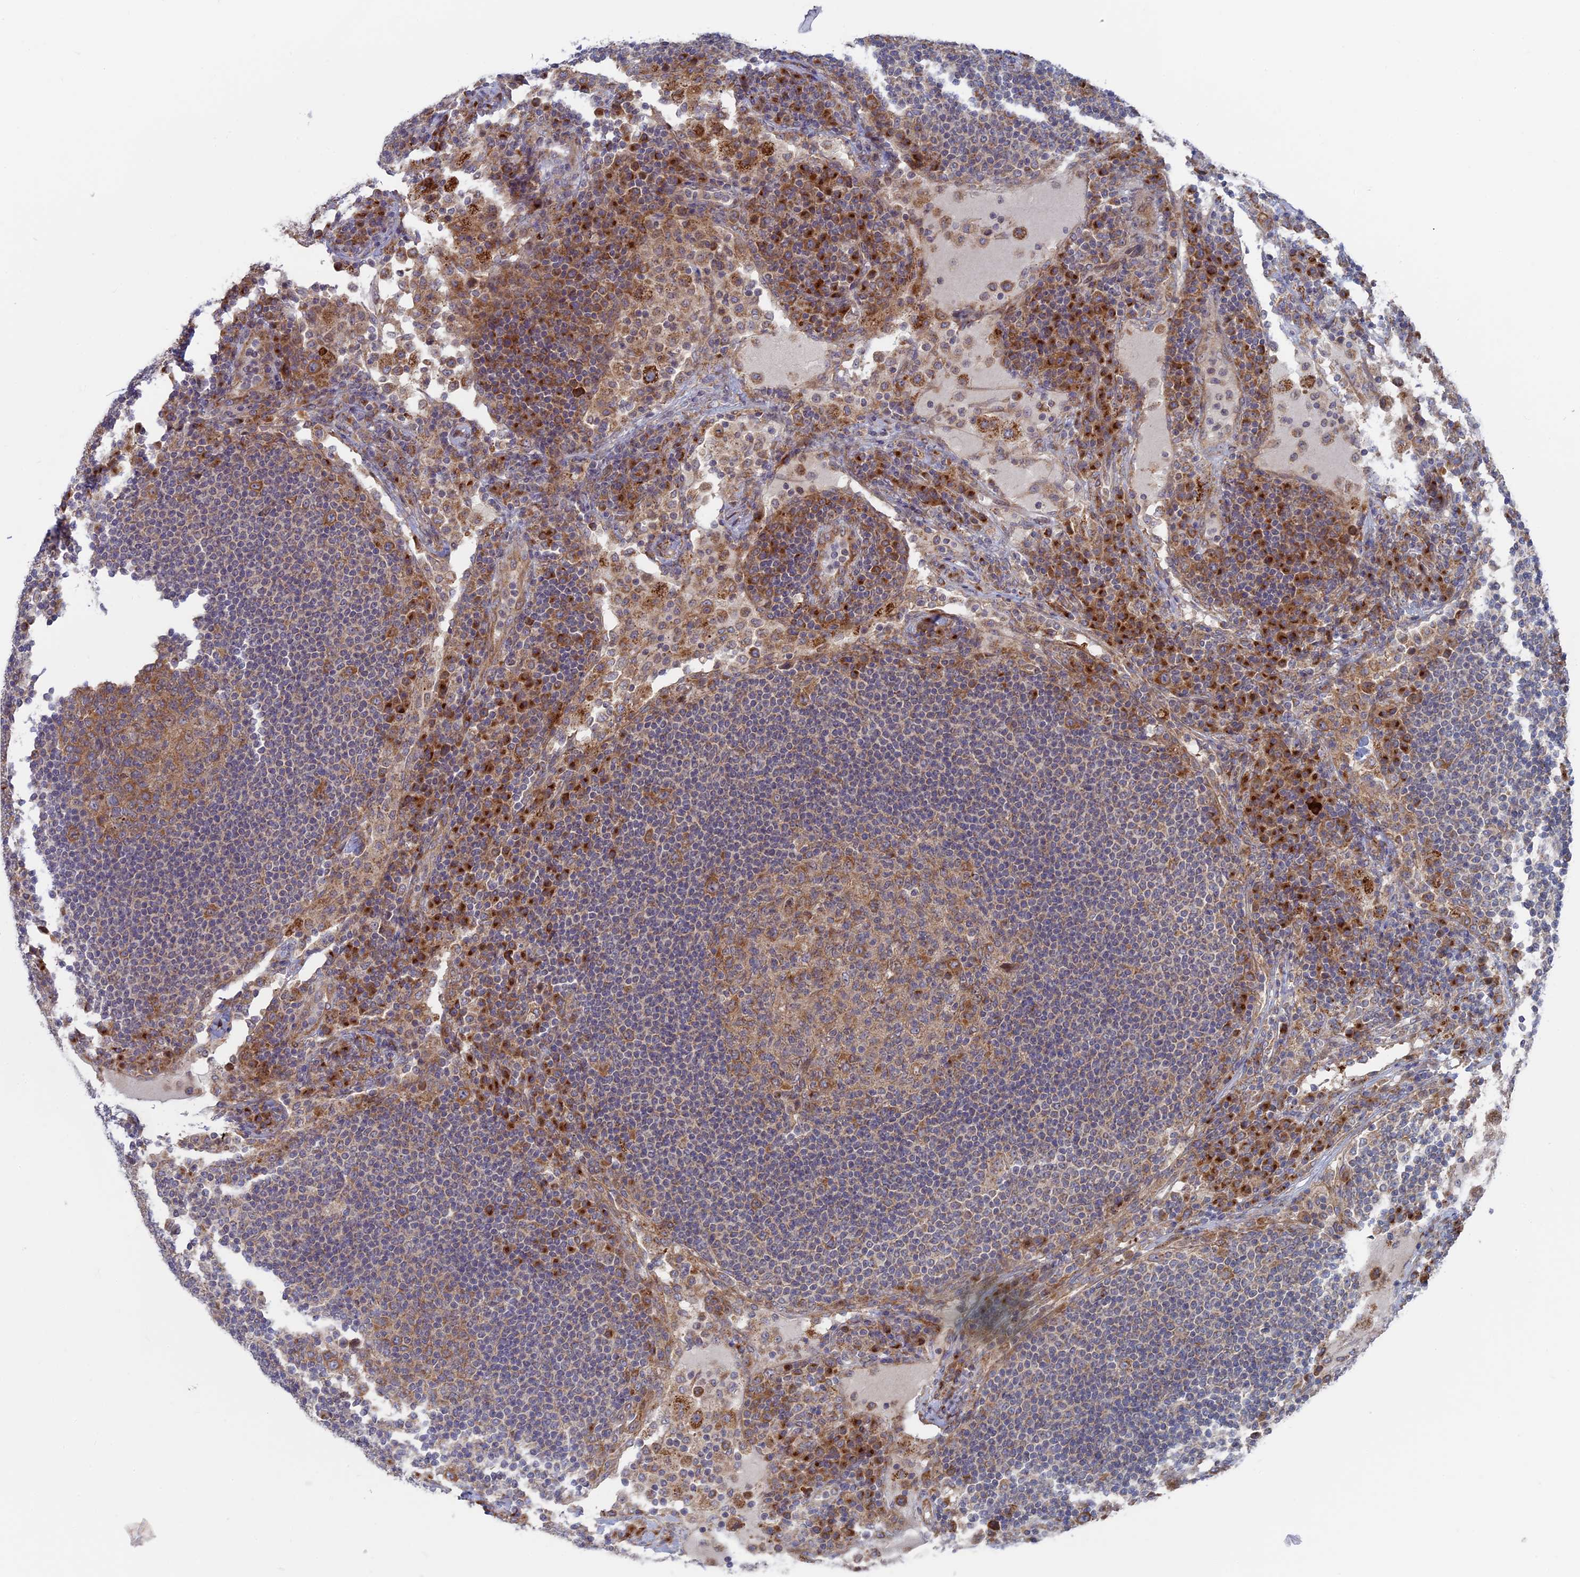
{"staining": {"intensity": "moderate", "quantity": "<25%", "location": "cytoplasmic/membranous"}, "tissue": "lymph node", "cell_type": "Germinal center cells", "image_type": "normal", "snomed": [{"axis": "morphology", "description": "Normal tissue, NOS"}, {"axis": "topography", "description": "Lymph node"}], "caption": "Lymph node stained for a protein reveals moderate cytoplasmic/membranous positivity in germinal center cells.", "gene": "TBC1D30", "patient": {"sex": "female", "age": 53}}